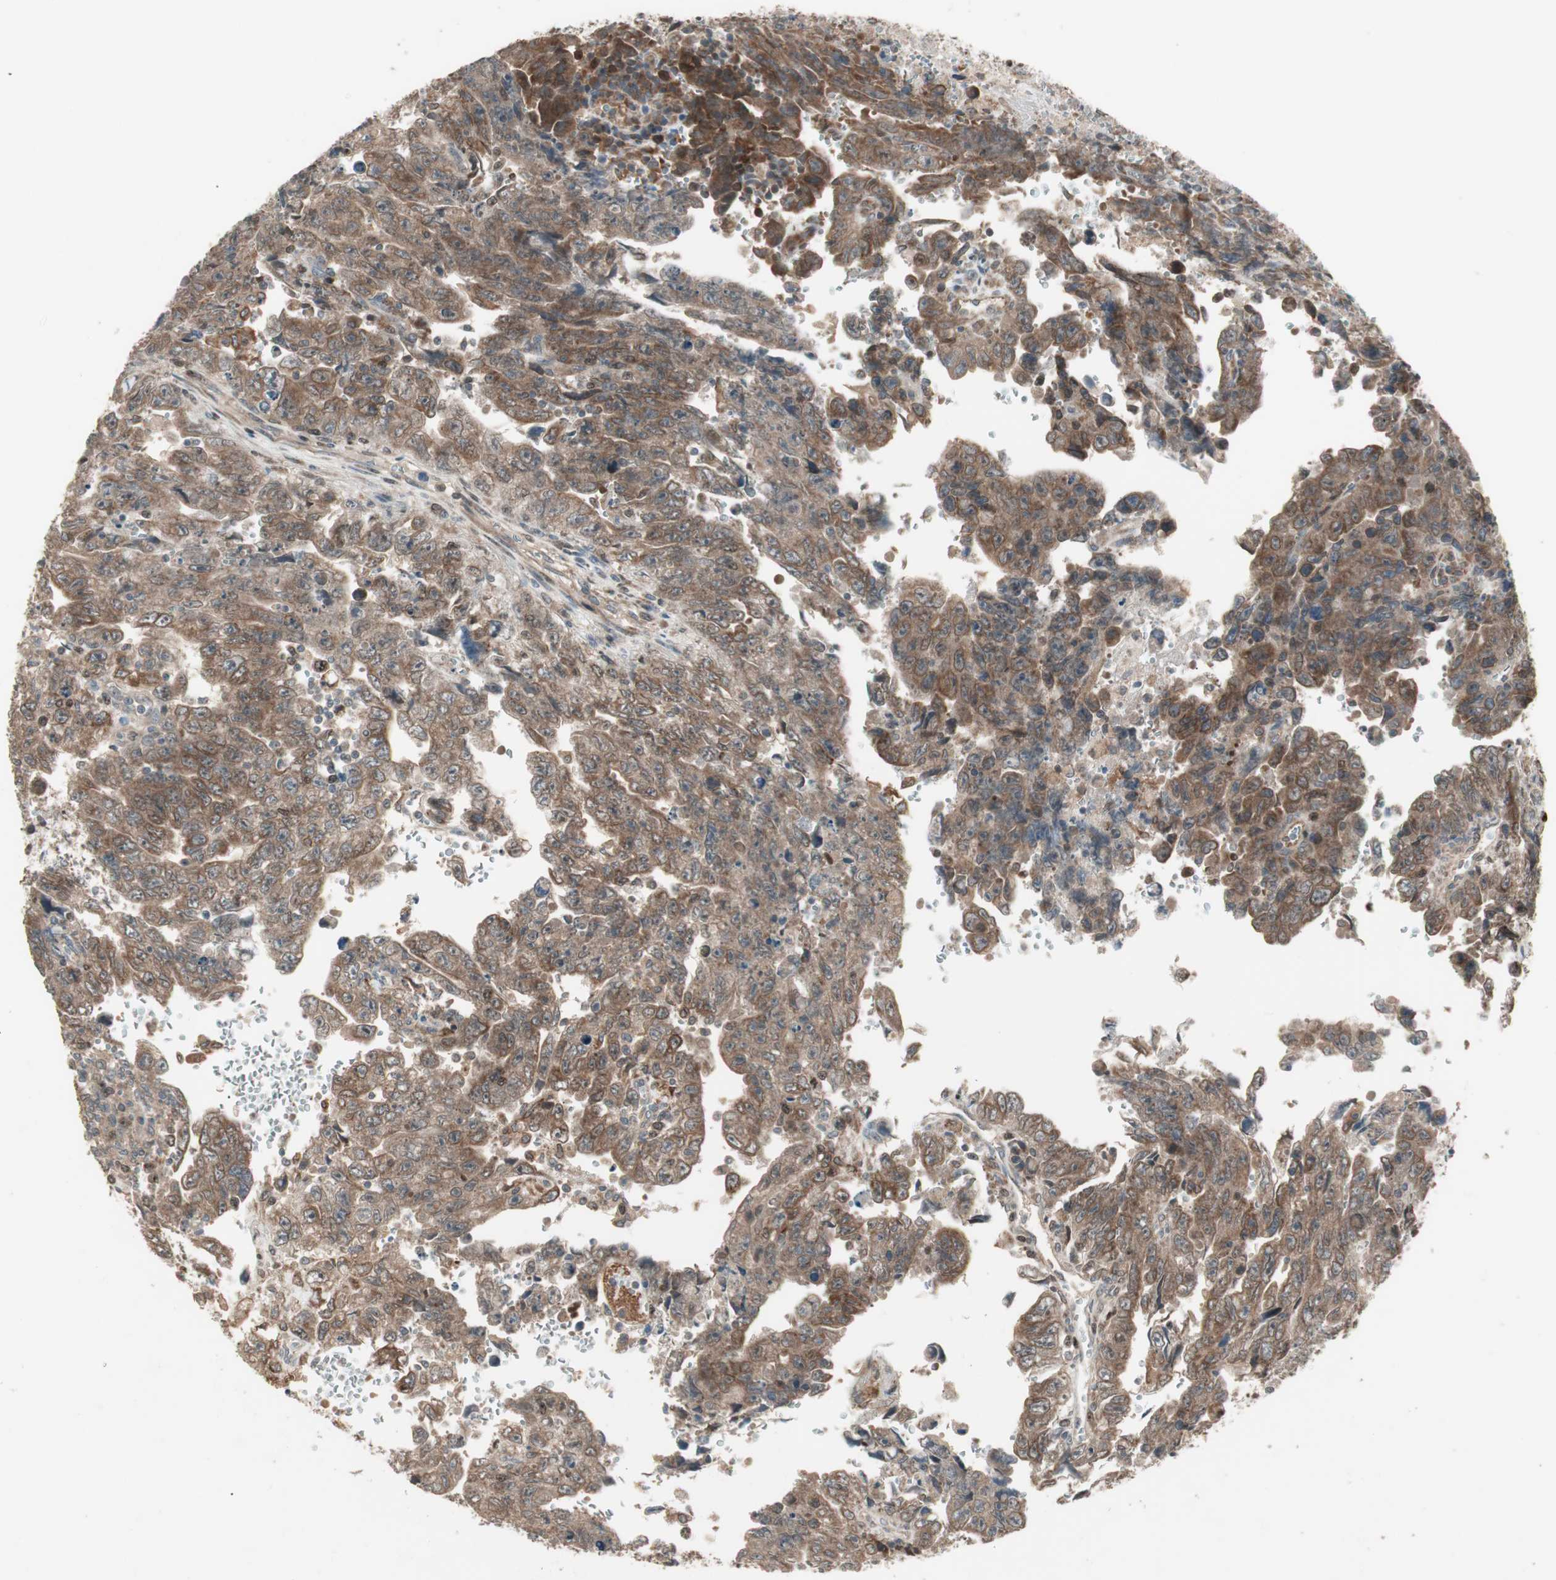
{"staining": {"intensity": "strong", "quantity": ">75%", "location": "cytoplasmic/membranous"}, "tissue": "testis cancer", "cell_type": "Tumor cells", "image_type": "cancer", "snomed": [{"axis": "morphology", "description": "Carcinoma, Embryonal, NOS"}, {"axis": "topography", "description": "Testis"}], "caption": "Tumor cells reveal high levels of strong cytoplasmic/membranous staining in about >75% of cells in testis cancer.", "gene": "ATP6AP2", "patient": {"sex": "male", "age": 28}}